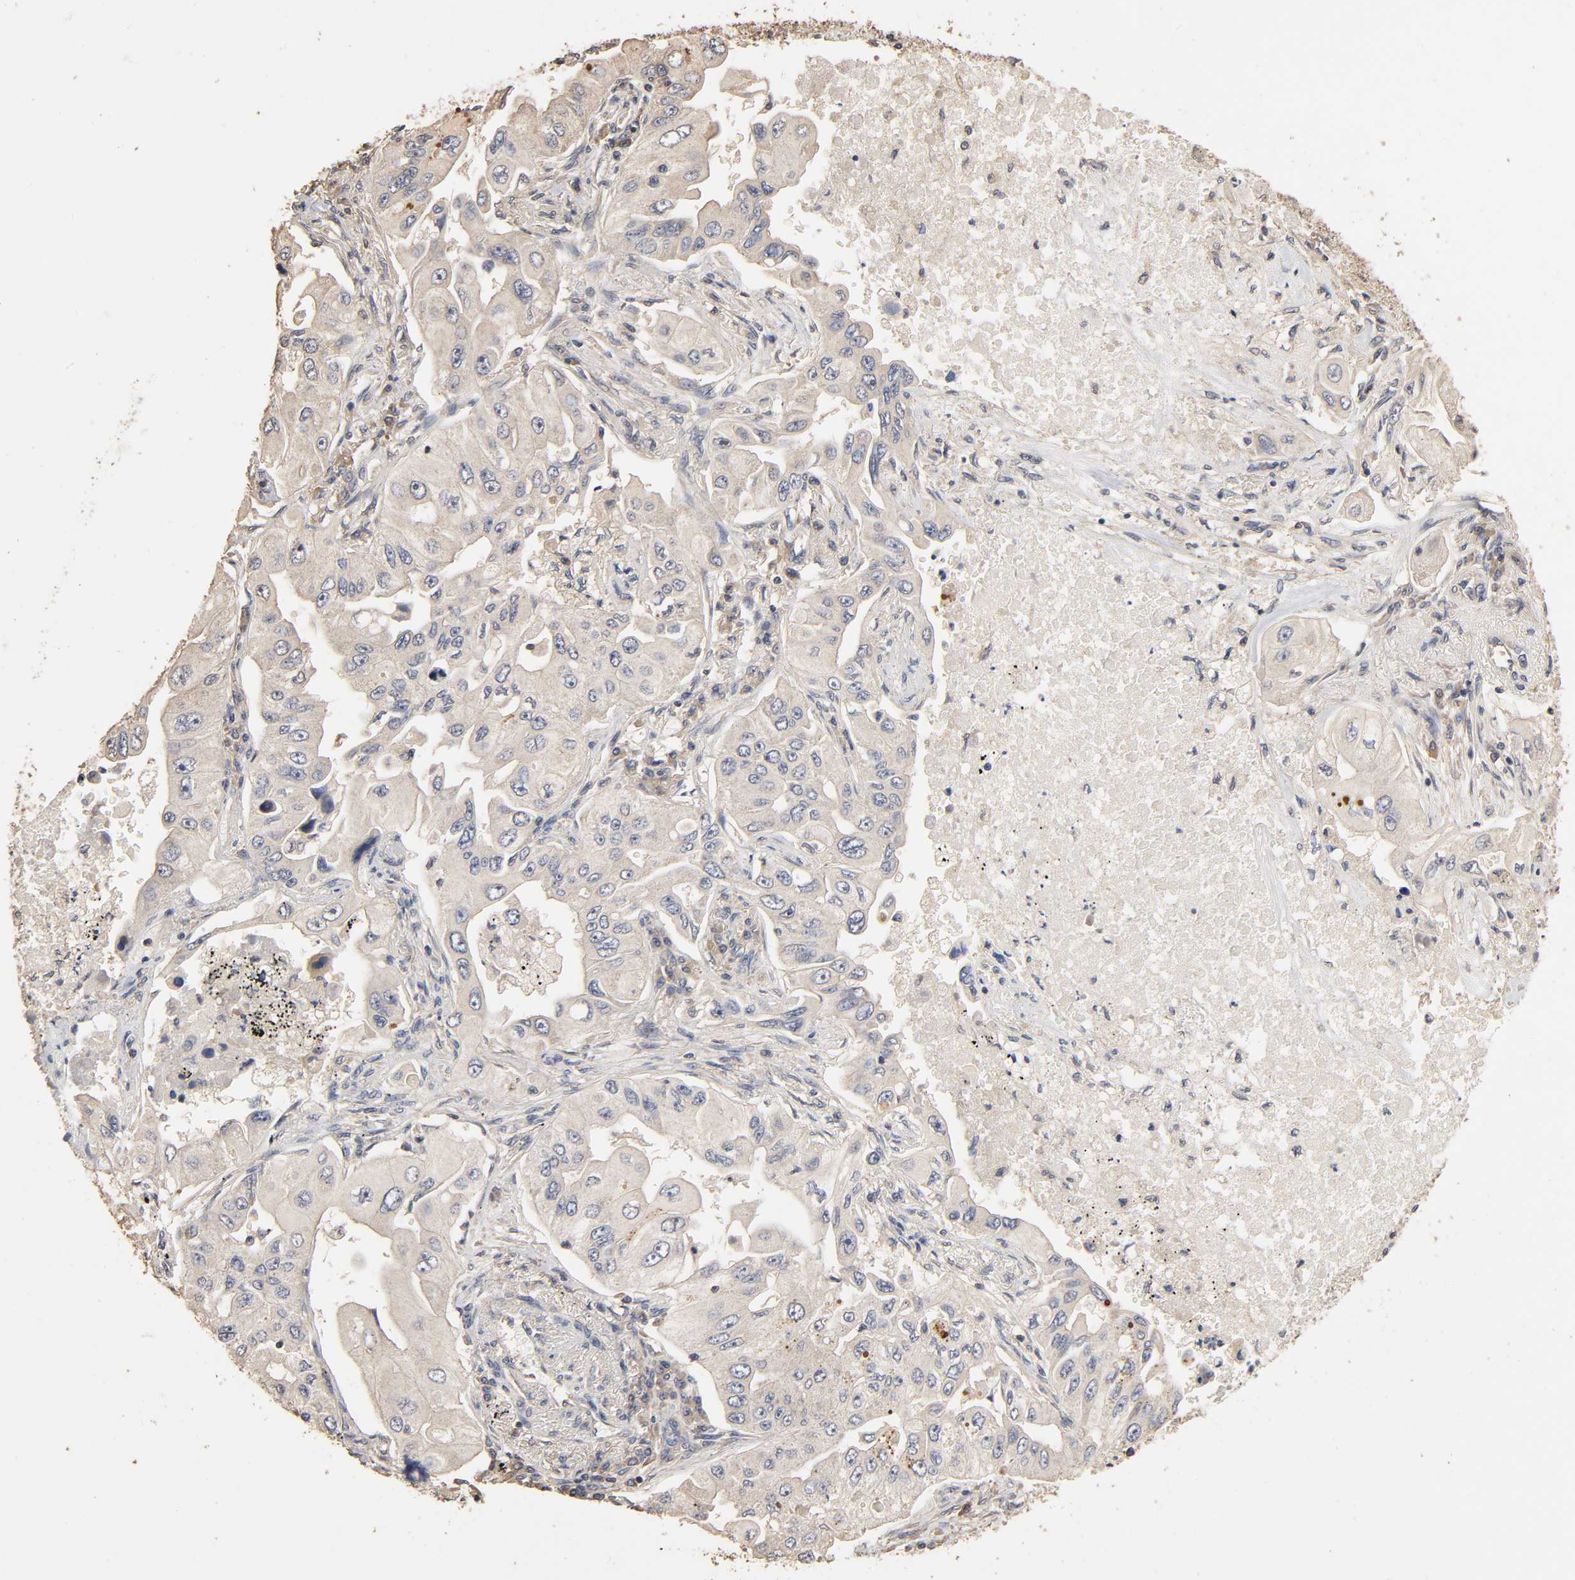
{"staining": {"intensity": "negative", "quantity": "none", "location": "none"}, "tissue": "lung cancer", "cell_type": "Tumor cells", "image_type": "cancer", "snomed": [{"axis": "morphology", "description": "Adenocarcinoma, NOS"}, {"axis": "topography", "description": "Lung"}], "caption": "Lung cancer was stained to show a protein in brown. There is no significant positivity in tumor cells.", "gene": "ARHGEF7", "patient": {"sex": "male", "age": 84}}